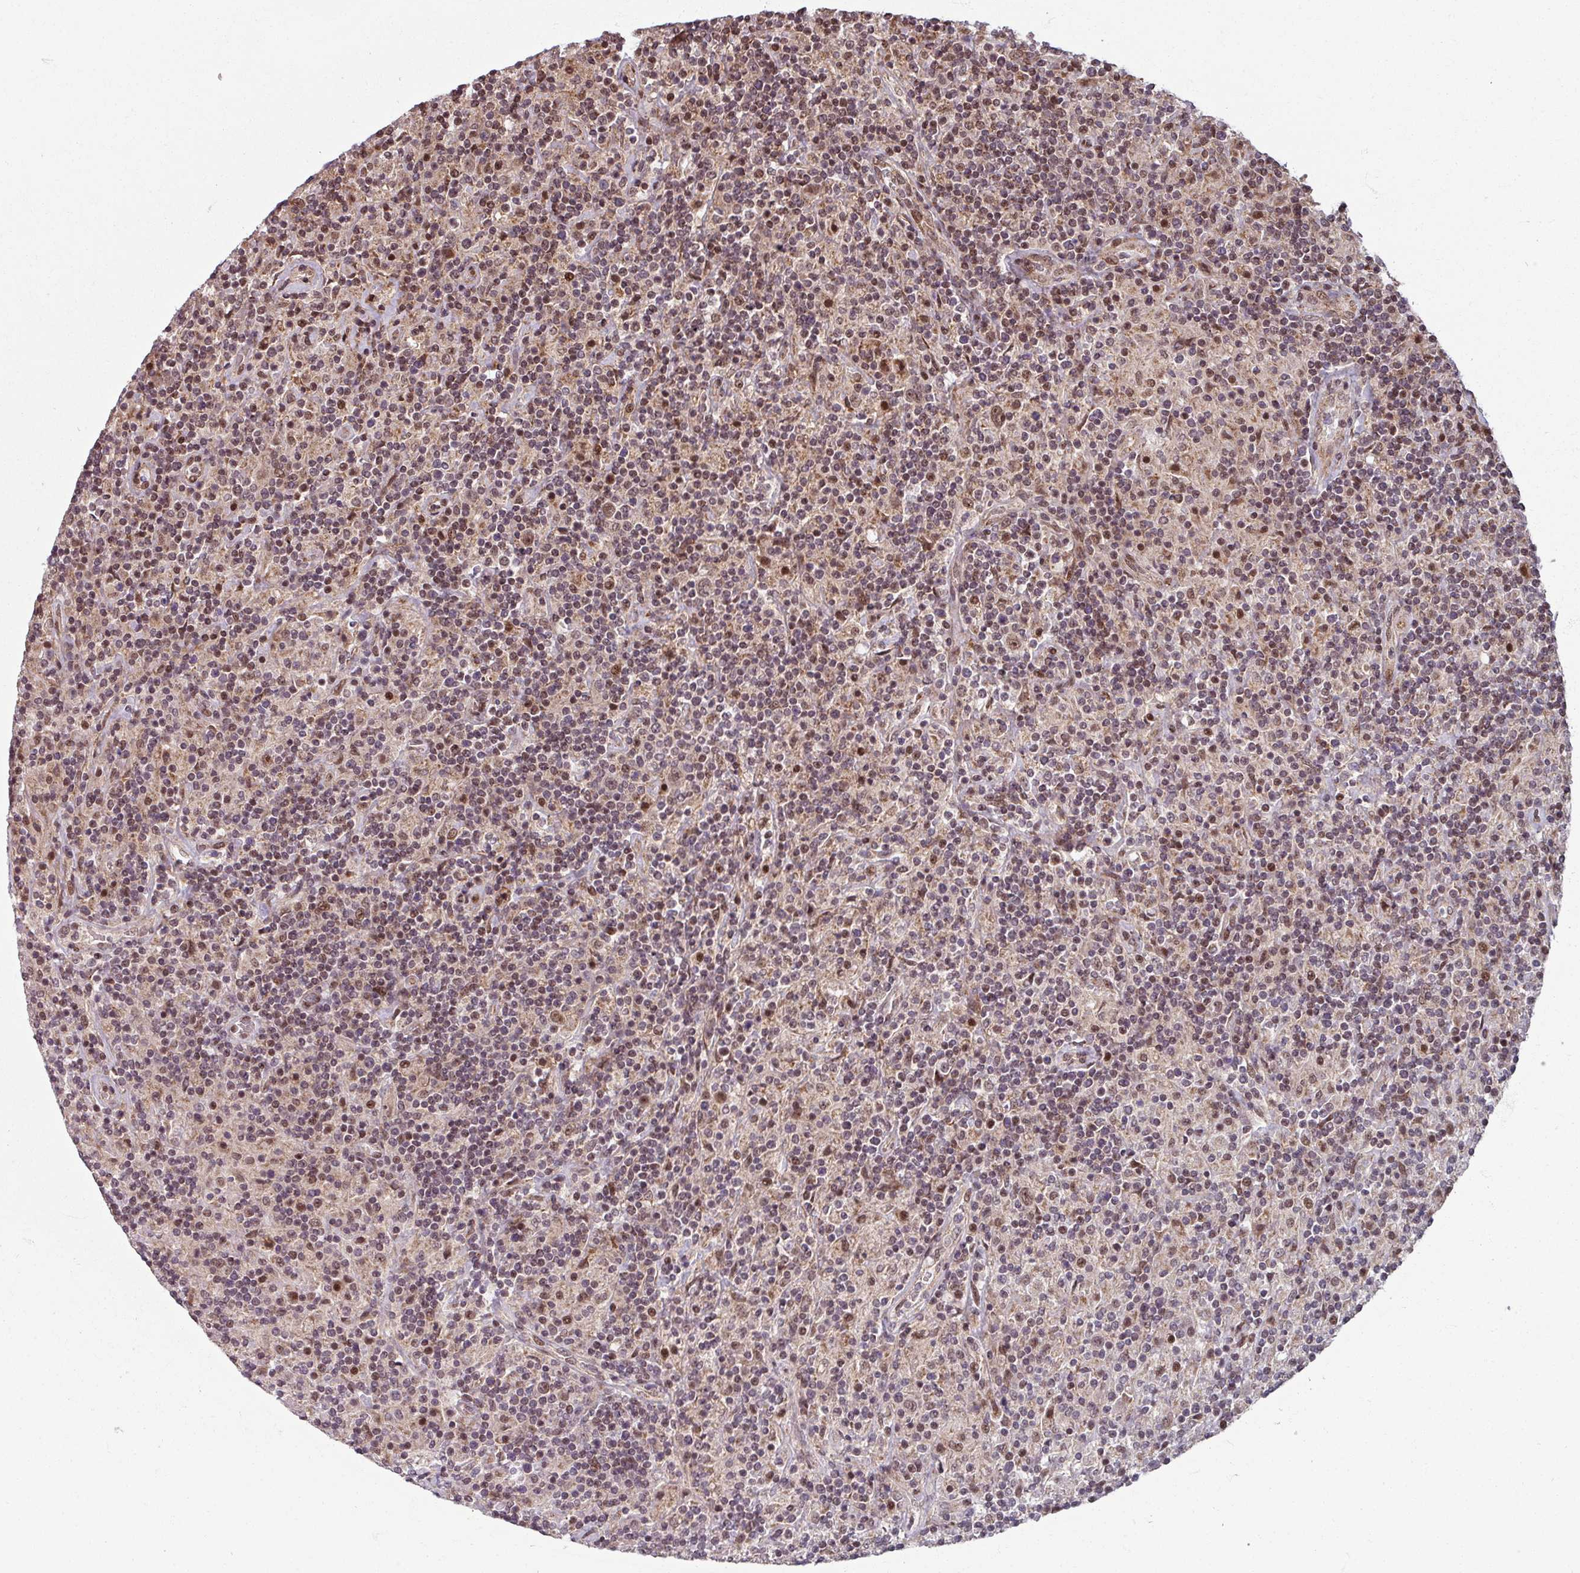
{"staining": {"intensity": "moderate", "quantity": ">75%", "location": "nuclear"}, "tissue": "lymphoma", "cell_type": "Tumor cells", "image_type": "cancer", "snomed": [{"axis": "morphology", "description": "Hodgkin's disease, NOS"}, {"axis": "topography", "description": "Lymph node"}], "caption": "Immunohistochemistry of human lymphoma exhibits medium levels of moderate nuclear positivity in approximately >75% of tumor cells. (DAB IHC, brown staining for protein, blue staining for nuclei).", "gene": "SWI5", "patient": {"sex": "male", "age": 70}}